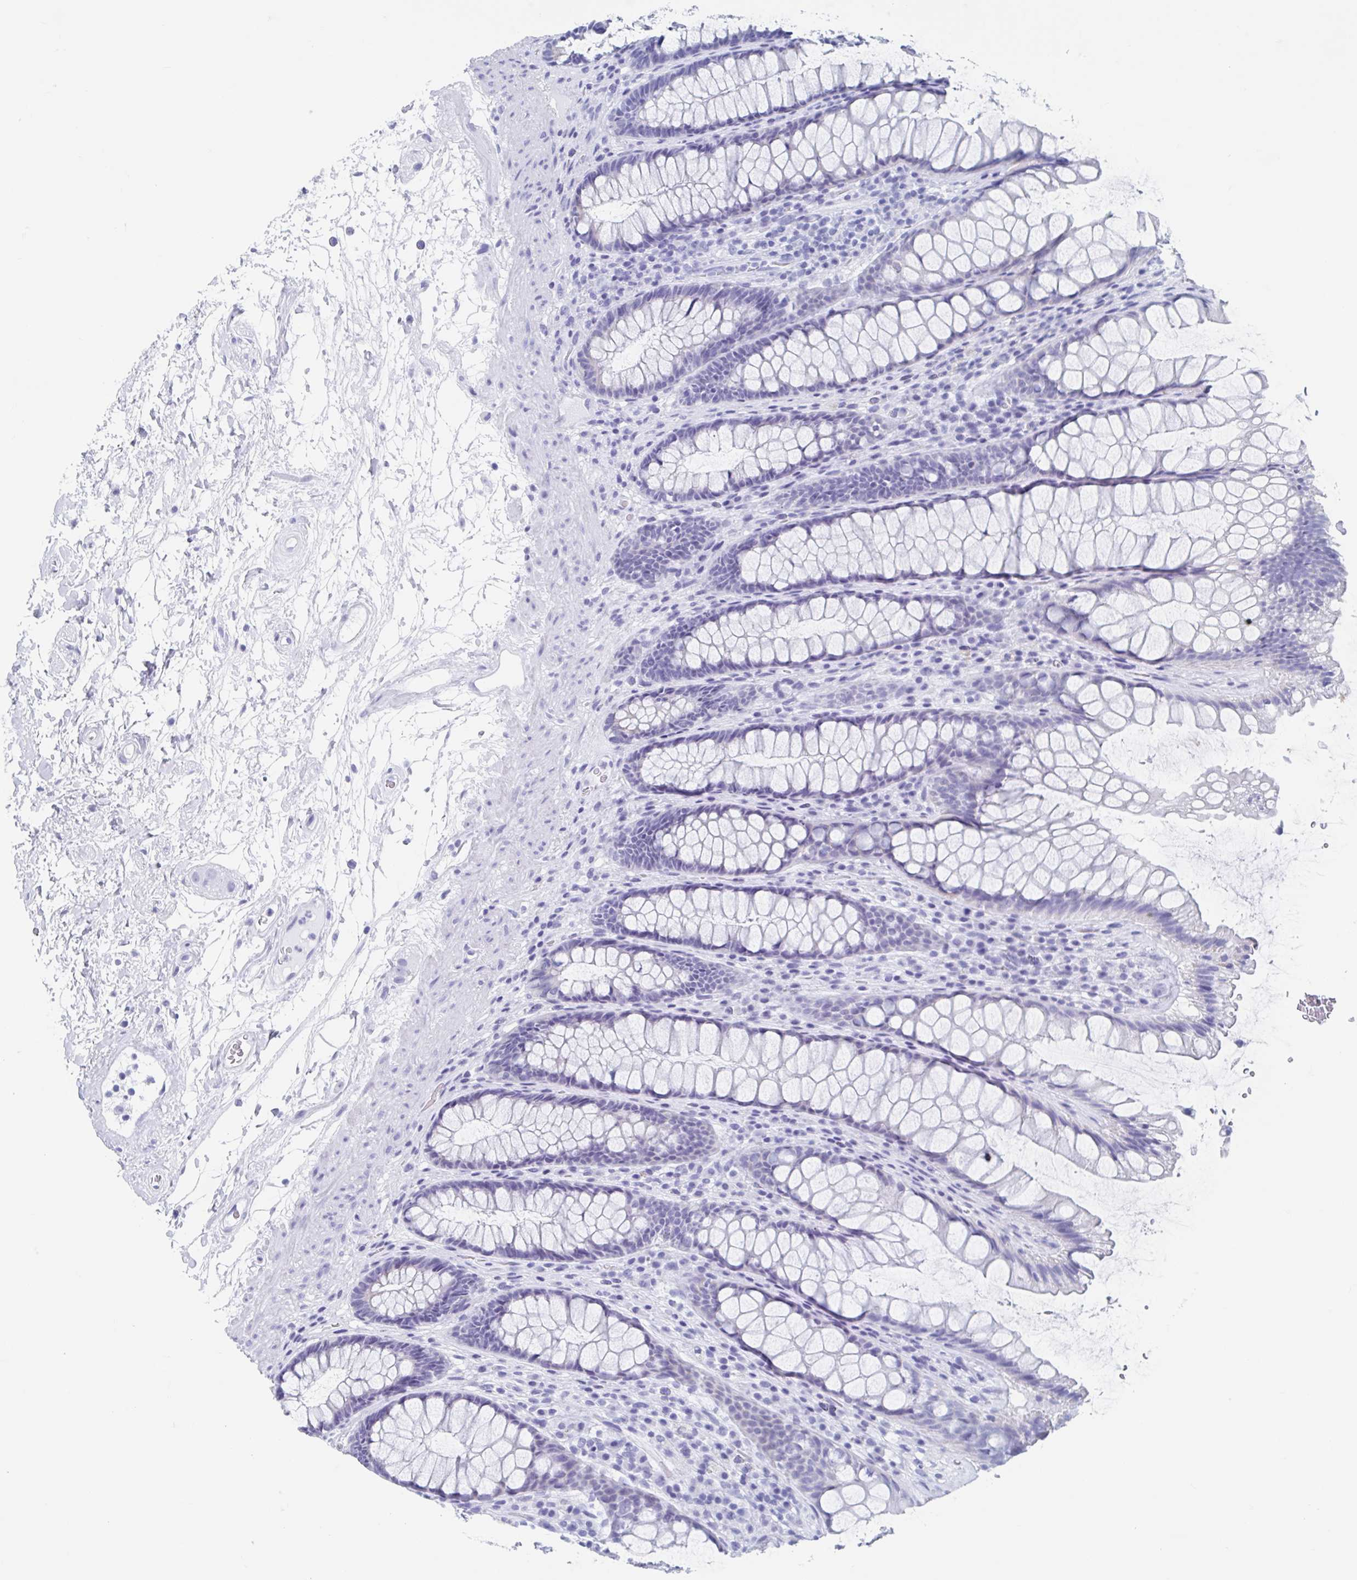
{"staining": {"intensity": "negative", "quantity": "none", "location": "none"}, "tissue": "rectum", "cell_type": "Glandular cells", "image_type": "normal", "snomed": [{"axis": "morphology", "description": "Normal tissue, NOS"}, {"axis": "topography", "description": "Rectum"}], "caption": "Immunohistochemical staining of unremarkable human rectum shows no significant staining in glandular cells.", "gene": "C10orf53", "patient": {"sex": "male", "age": 72}}